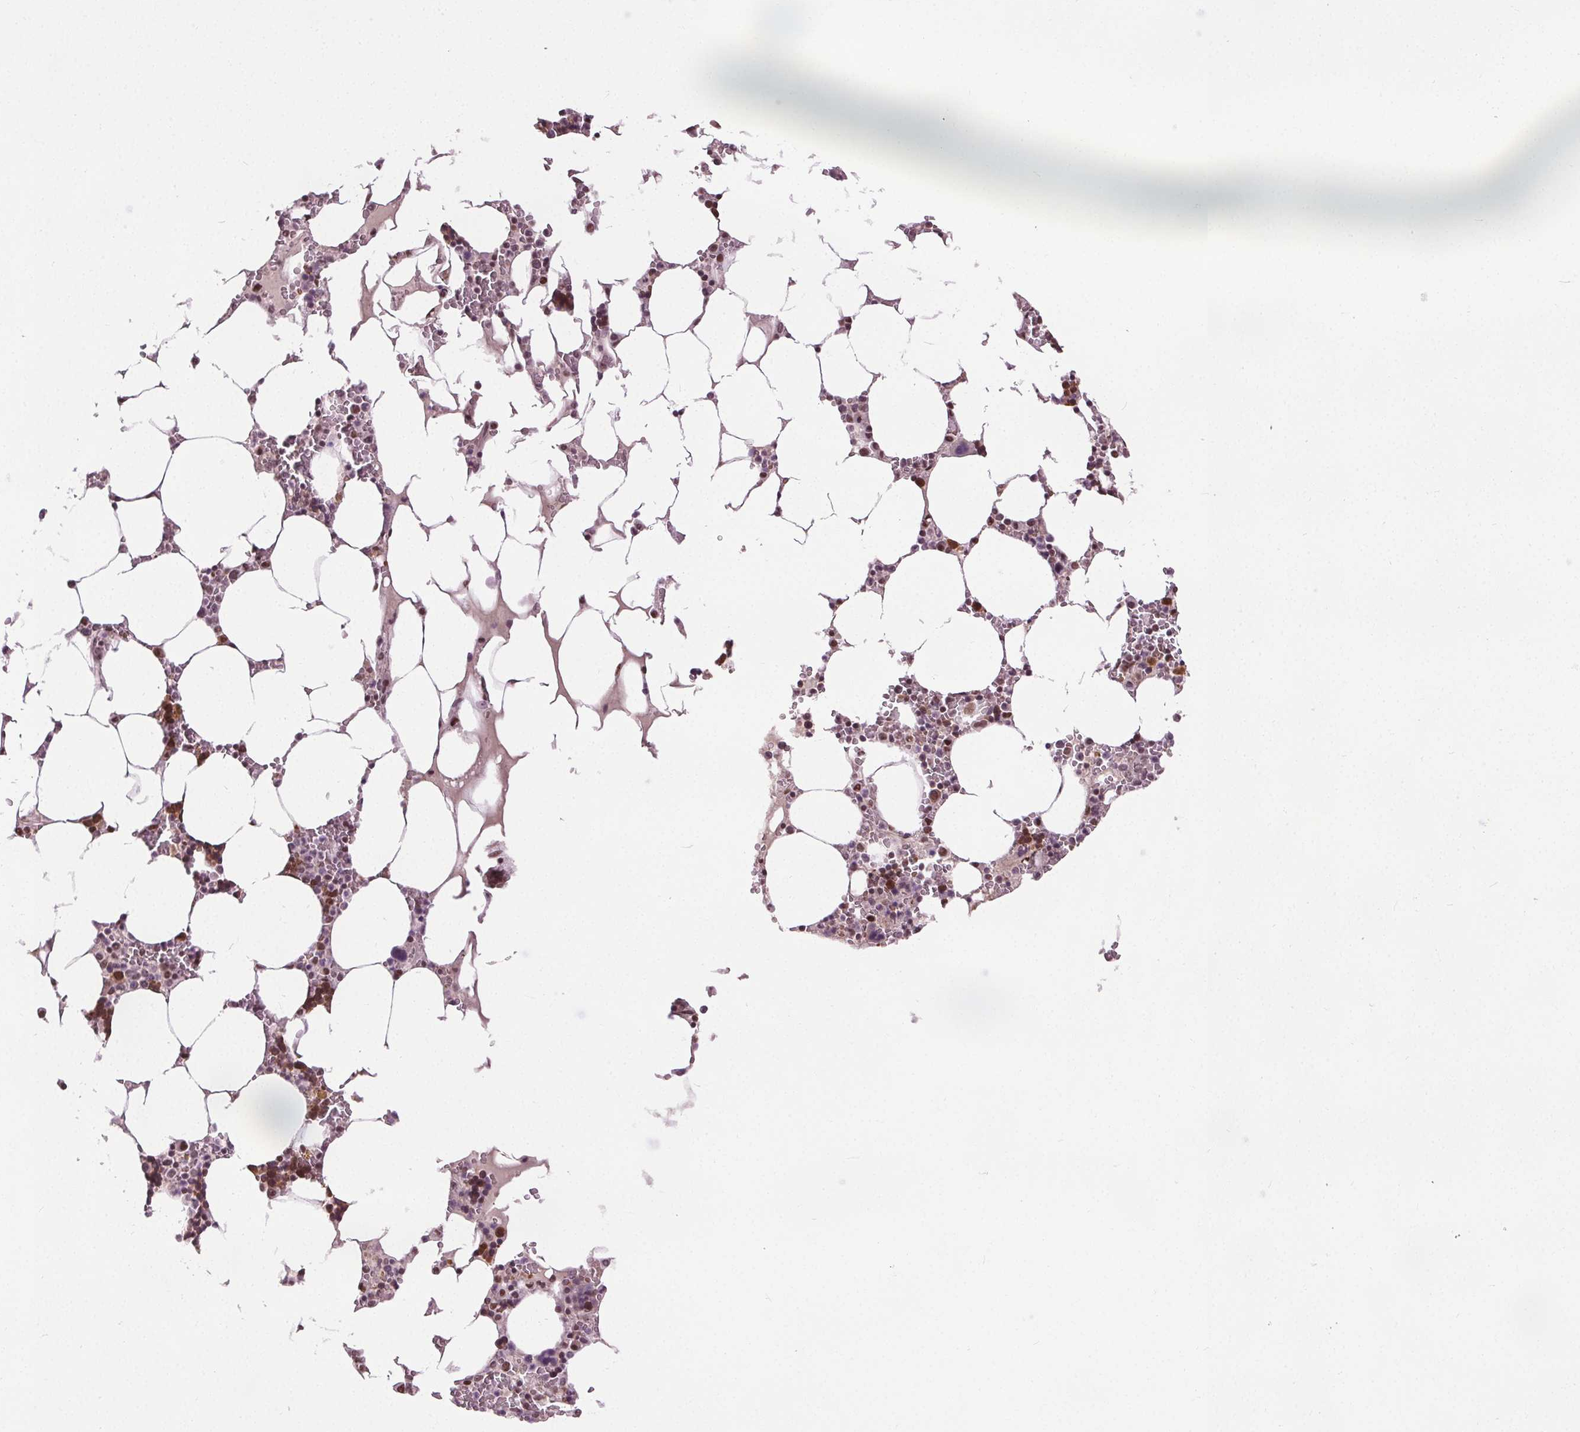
{"staining": {"intensity": "moderate", "quantity": "25%-75%", "location": "nuclear"}, "tissue": "bone marrow", "cell_type": "Hematopoietic cells", "image_type": "normal", "snomed": [{"axis": "morphology", "description": "Normal tissue, NOS"}, {"axis": "topography", "description": "Bone marrow"}], "caption": "High-magnification brightfield microscopy of unremarkable bone marrow stained with DAB (3,3'-diaminobenzidine) (brown) and counterstained with hematoxylin (blue). hematopoietic cells exhibit moderate nuclear staining is seen in about25%-75% of cells. Ihc stains the protein in brown and the nuclei are stained blue.", "gene": "IWS1", "patient": {"sex": "male", "age": 64}}